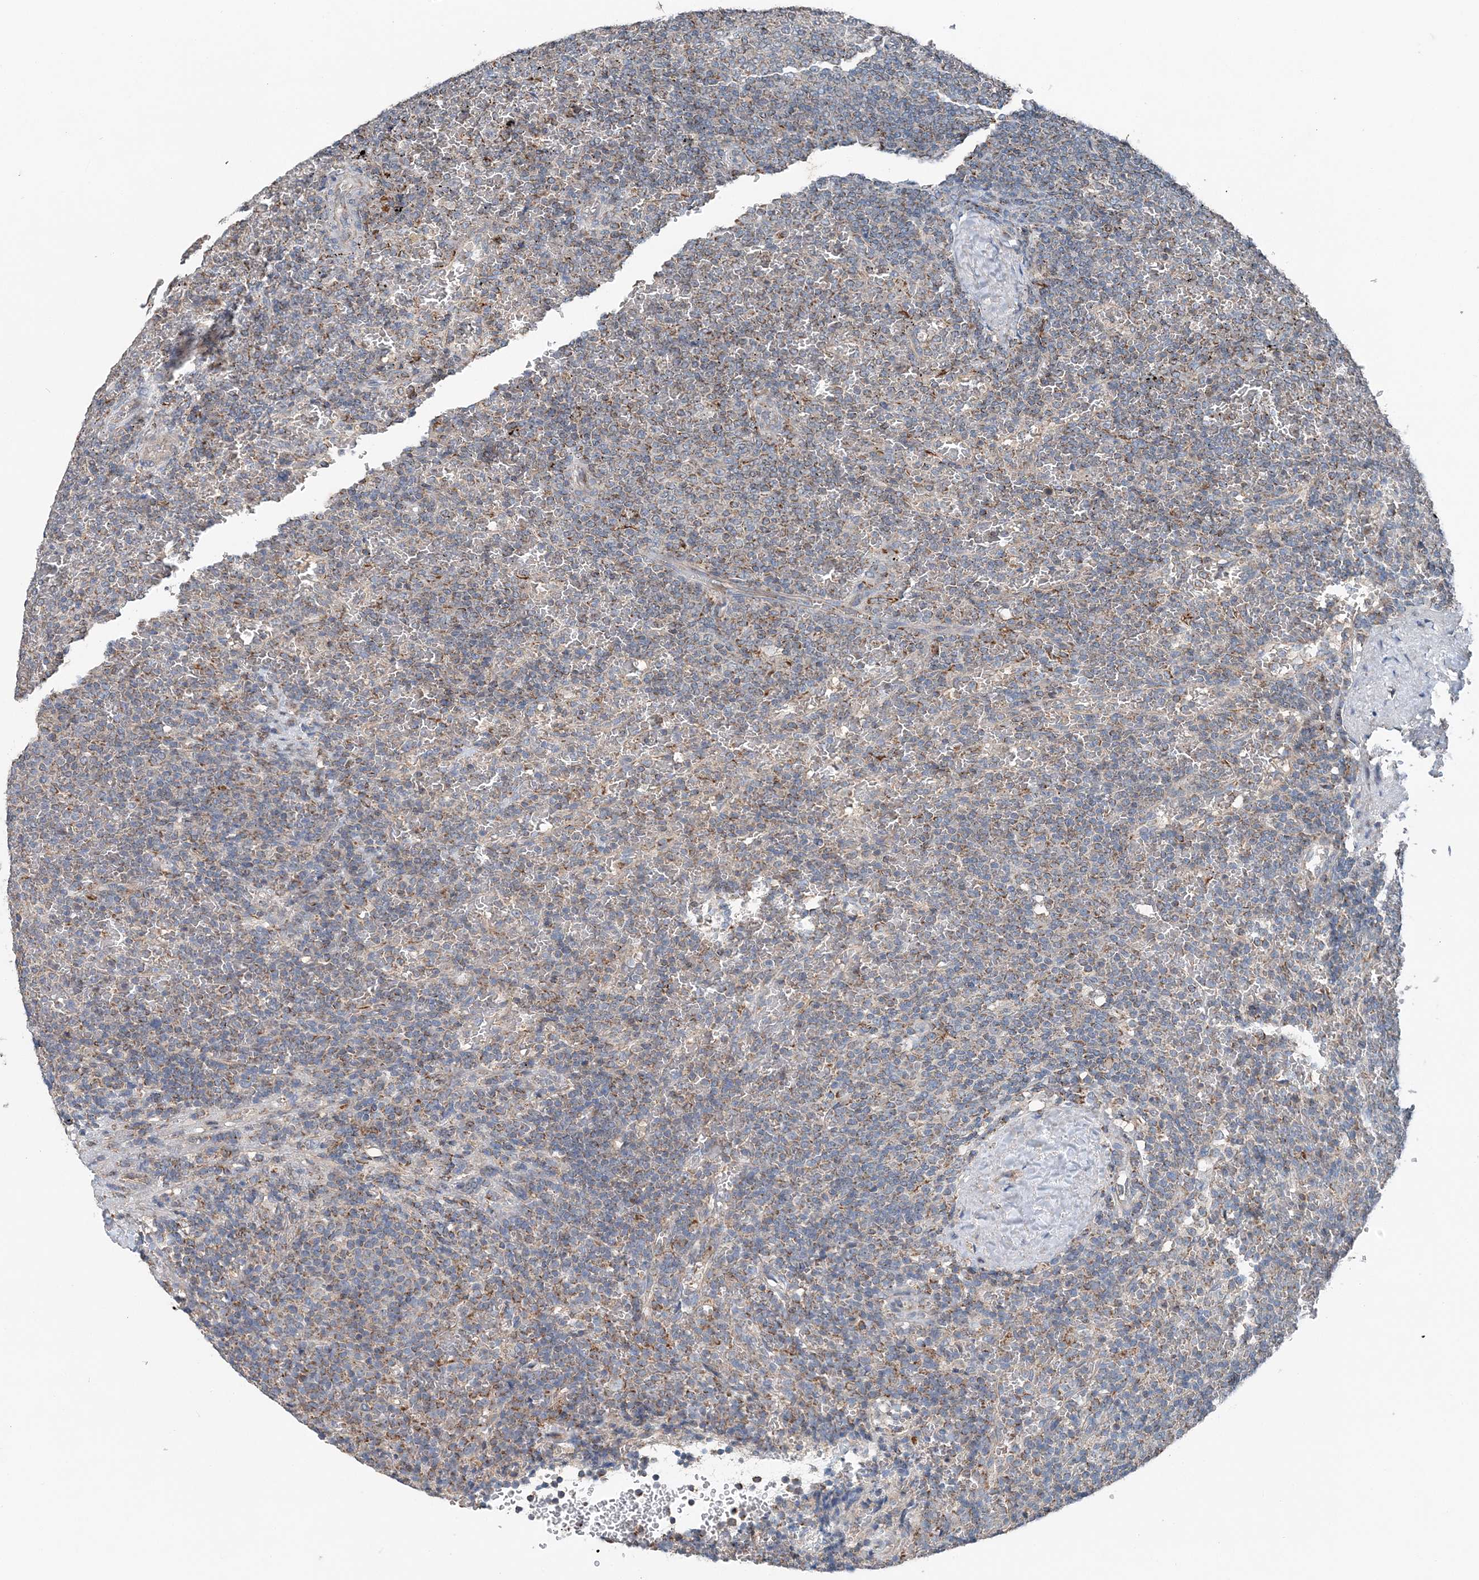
{"staining": {"intensity": "moderate", "quantity": "25%-75%", "location": "cytoplasmic/membranous"}, "tissue": "lymphoma", "cell_type": "Tumor cells", "image_type": "cancer", "snomed": [{"axis": "morphology", "description": "Malignant lymphoma, non-Hodgkin's type, Low grade"}, {"axis": "topography", "description": "Spleen"}], "caption": "Immunohistochemical staining of lymphoma exhibits medium levels of moderate cytoplasmic/membranous positivity in approximately 25%-75% of tumor cells.", "gene": "SPRY2", "patient": {"sex": "female", "age": 77}}